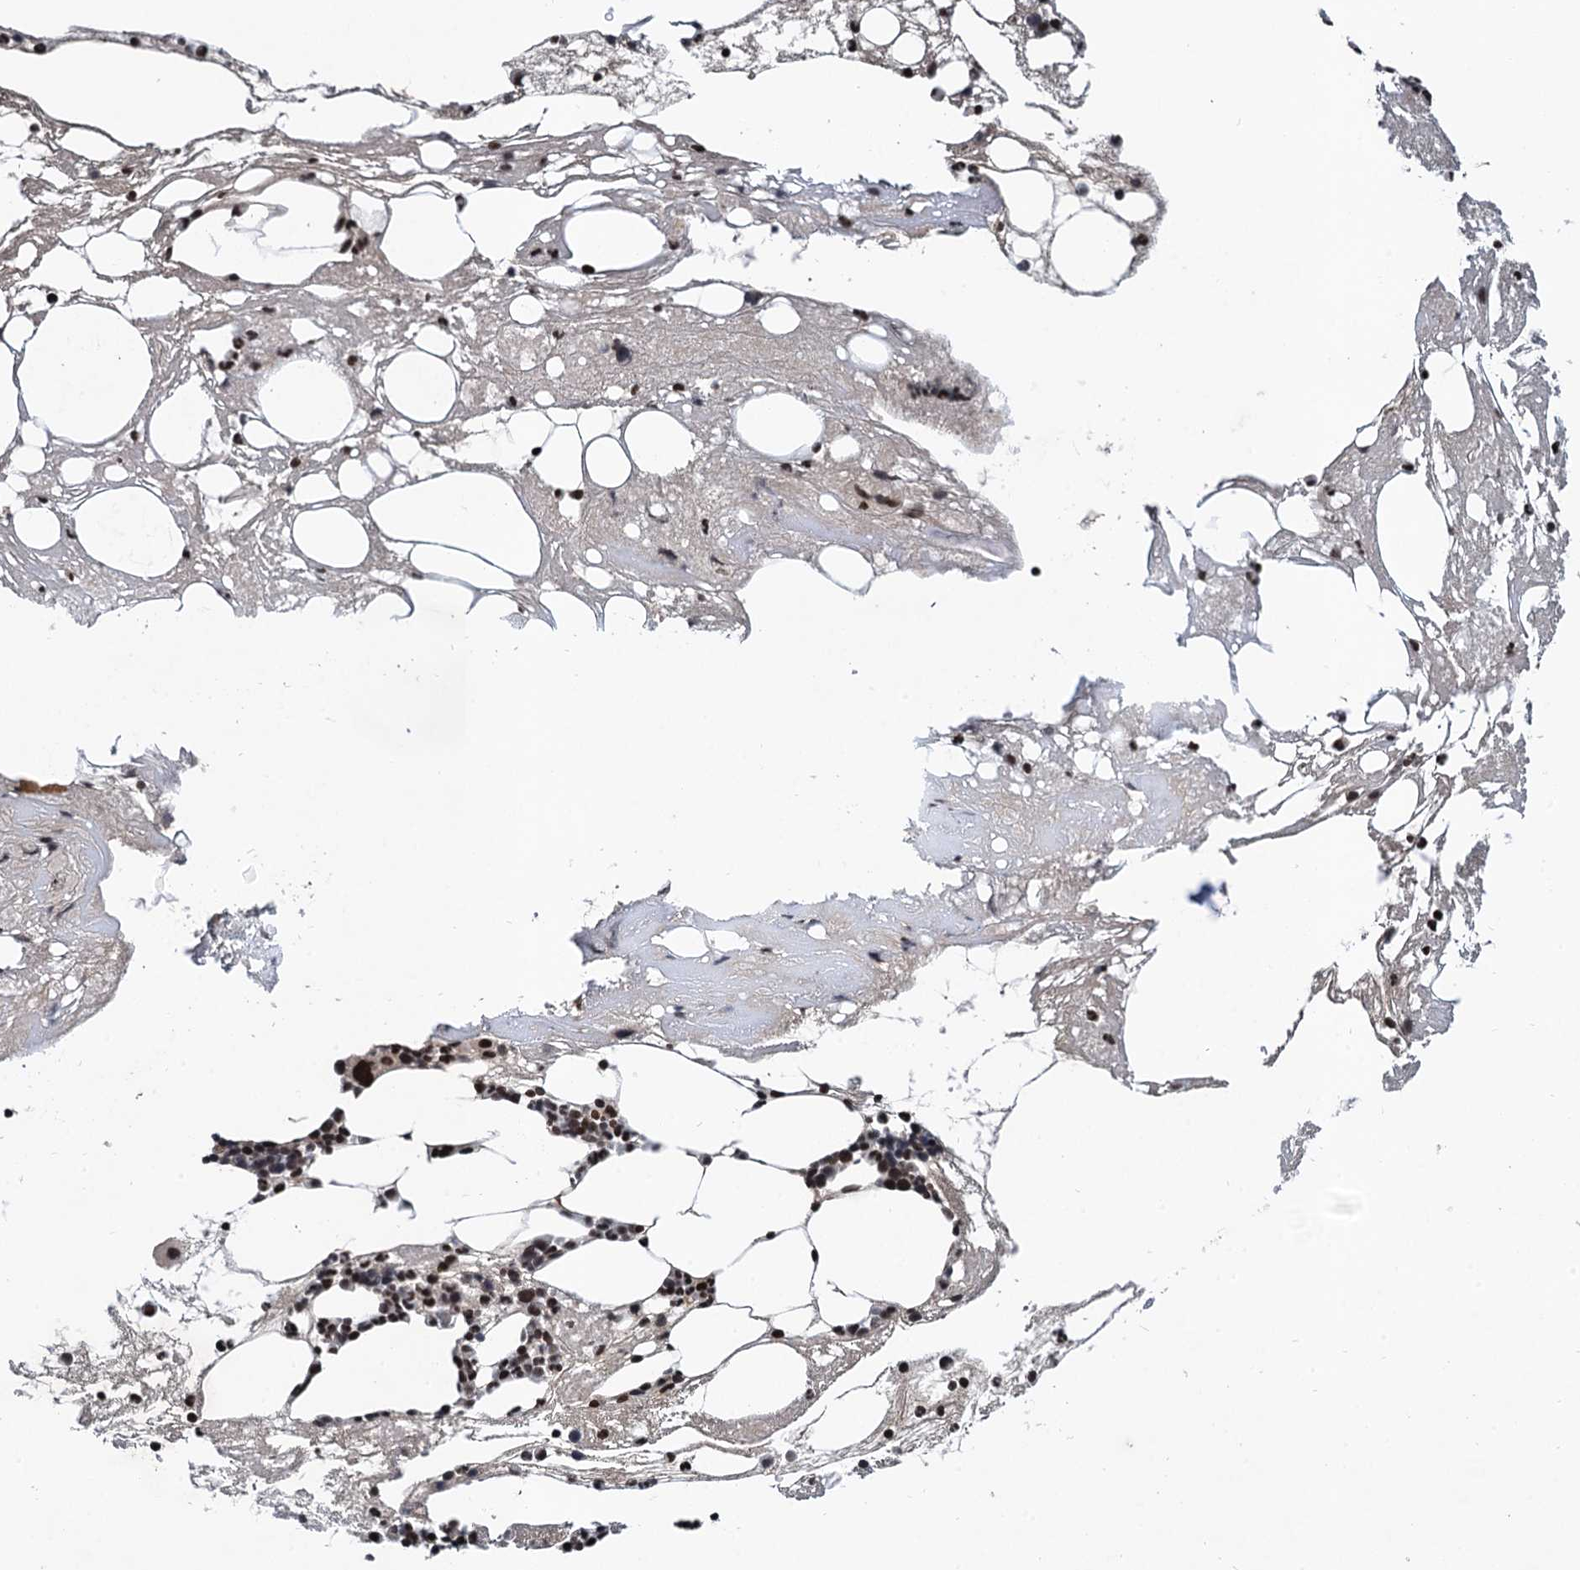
{"staining": {"intensity": "moderate", "quantity": "<25%", "location": "nuclear"}, "tissue": "bone marrow", "cell_type": "Hematopoietic cells", "image_type": "normal", "snomed": [{"axis": "morphology", "description": "Normal tissue, NOS"}, {"axis": "topography", "description": "Bone marrow"}], "caption": "A micrograph showing moderate nuclear expression in approximately <25% of hematopoietic cells in normal bone marrow, as visualized by brown immunohistochemical staining.", "gene": "FAM217B", "patient": {"sex": "male", "age": 78}}